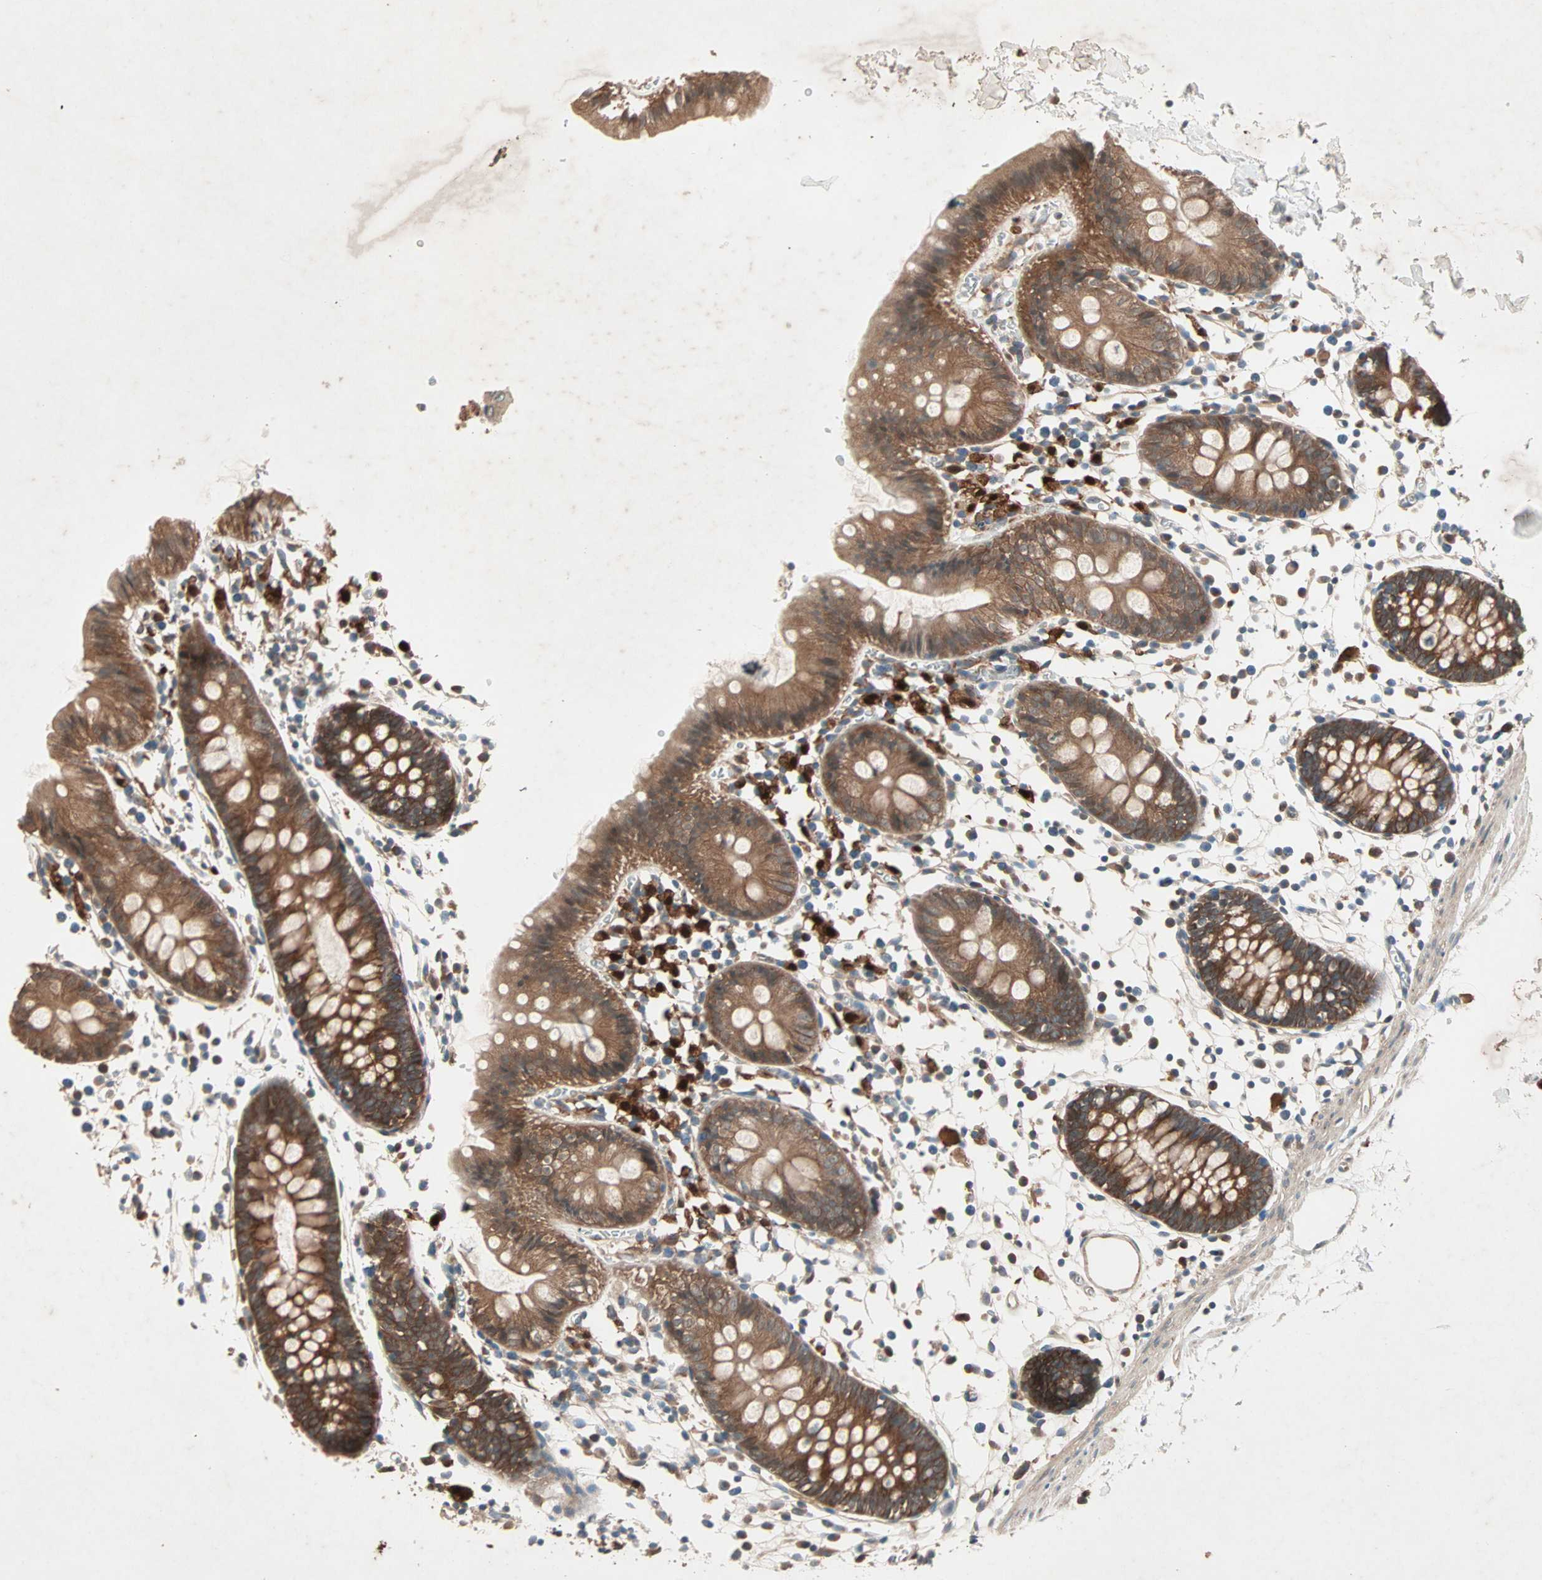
{"staining": {"intensity": "weak", "quantity": ">75%", "location": "cytoplasmic/membranous"}, "tissue": "colon", "cell_type": "Endothelial cells", "image_type": "normal", "snomed": [{"axis": "morphology", "description": "Normal tissue, NOS"}, {"axis": "topography", "description": "Colon"}], "caption": "The immunohistochemical stain shows weak cytoplasmic/membranous staining in endothelial cells of benign colon.", "gene": "SDSL", "patient": {"sex": "male", "age": 14}}